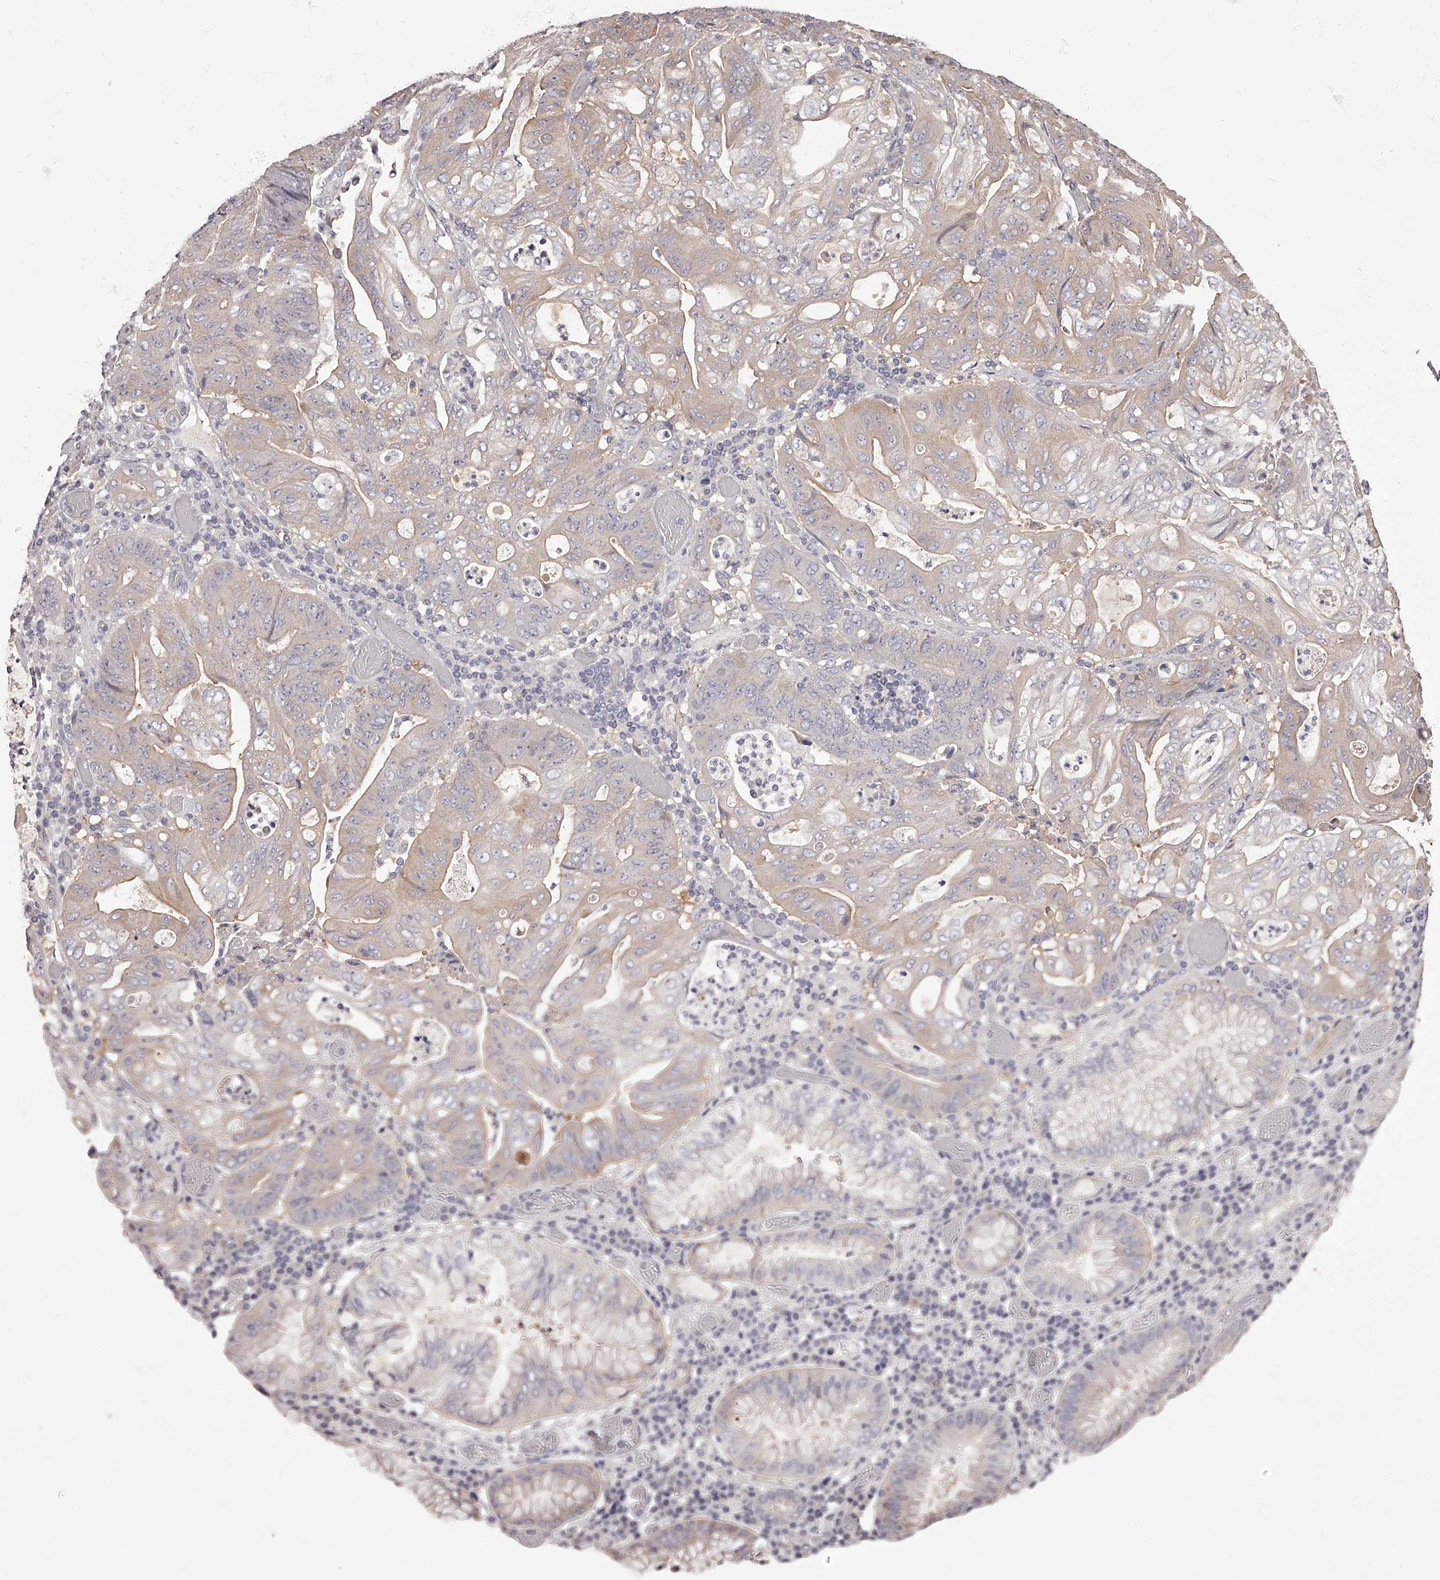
{"staining": {"intensity": "negative", "quantity": "none", "location": "none"}, "tissue": "stomach cancer", "cell_type": "Tumor cells", "image_type": "cancer", "snomed": [{"axis": "morphology", "description": "Adenocarcinoma, NOS"}, {"axis": "topography", "description": "Stomach"}], "caption": "Photomicrograph shows no protein positivity in tumor cells of stomach adenocarcinoma tissue.", "gene": "APEH", "patient": {"sex": "female", "age": 73}}